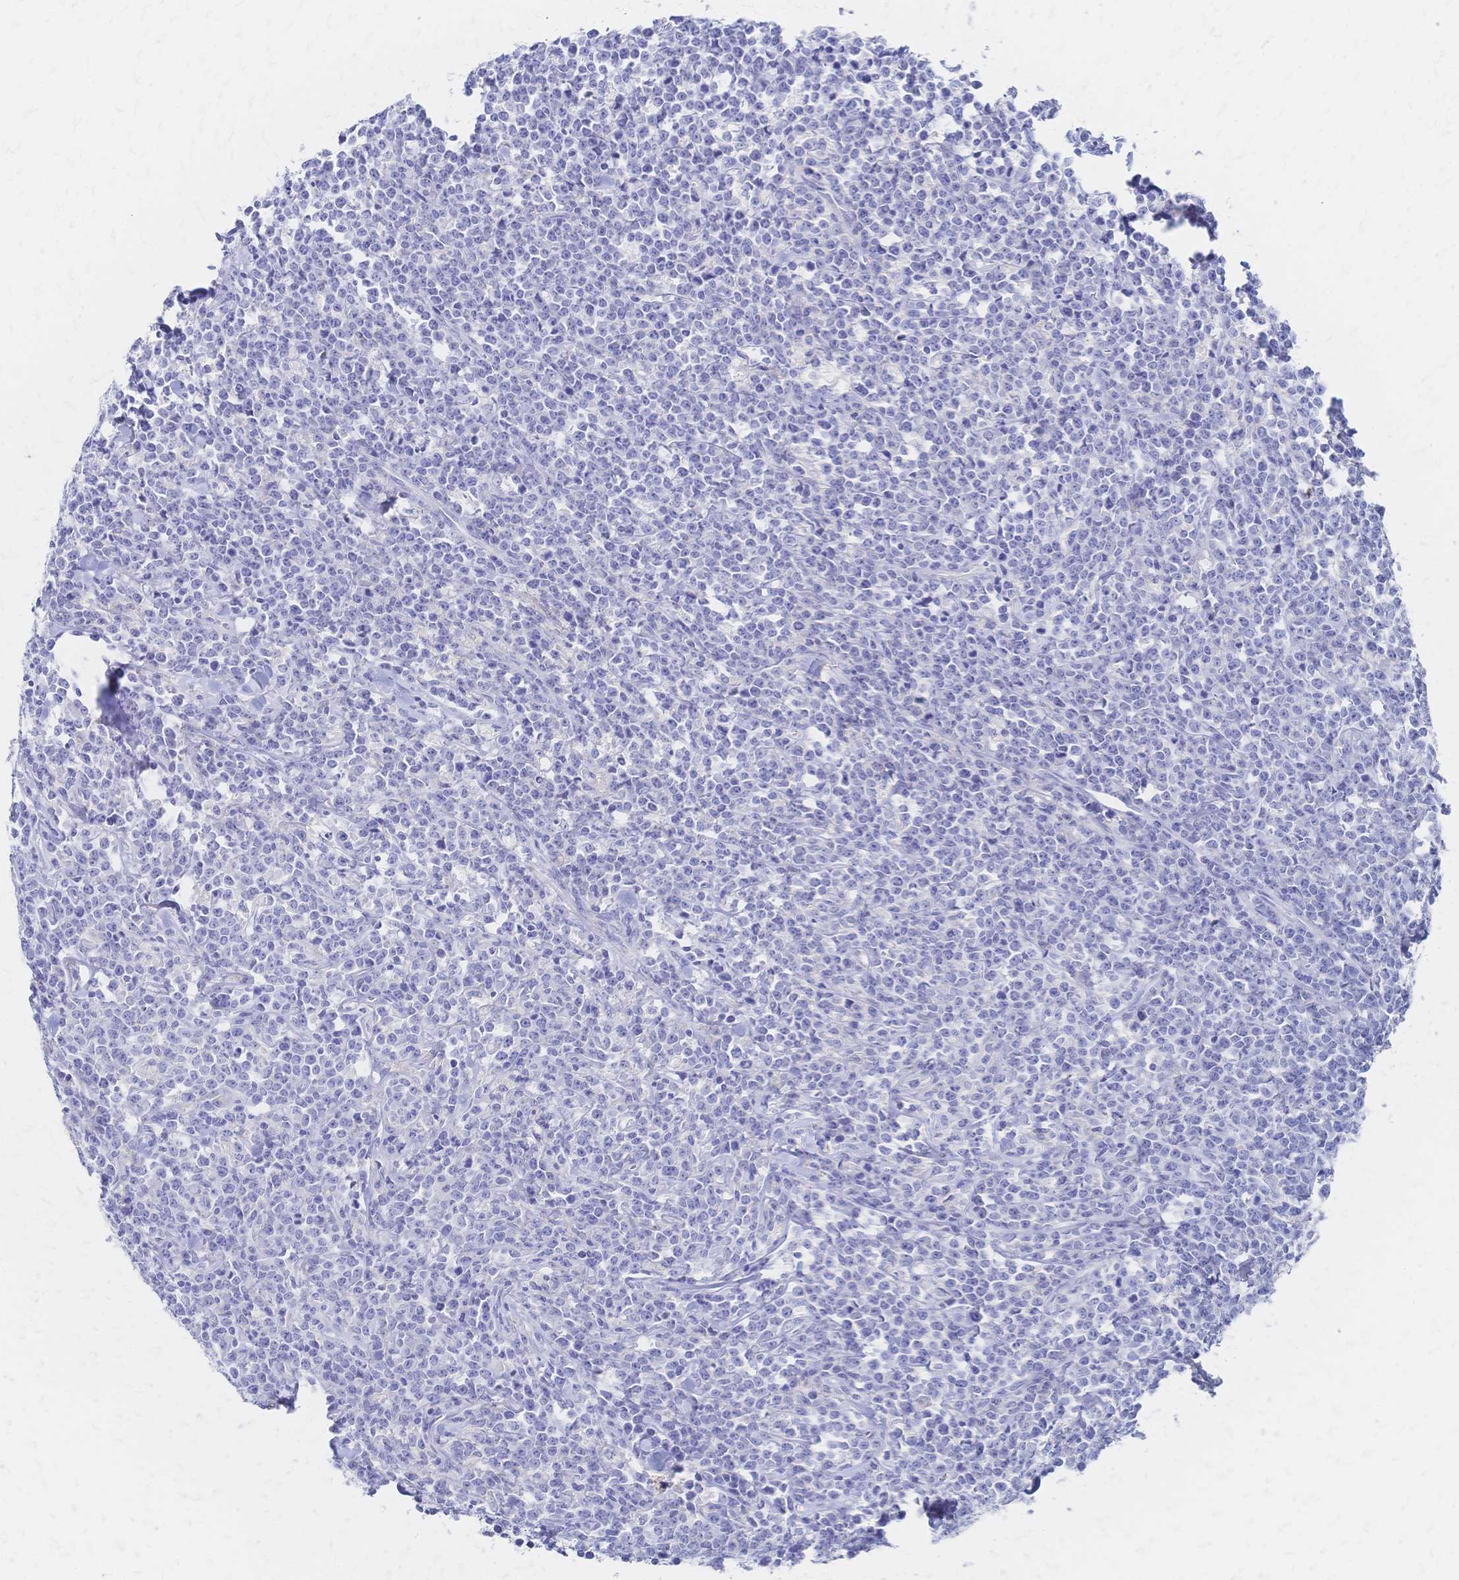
{"staining": {"intensity": "negative", "quantity": "none", "location": "none"}, "tissue": "lymphoma", "cell_type": "Tumor cells", "image_type": "cancer", "snomed": [{"axis": "morphology", "description": "Malignant lymphoma, non-Hodgkin's type, High grade"}, {"axis": "topography", "description": "Small intestine"}], "caption": "The photomicrograph reveals no significant positivity in tumor cells of high-grade malignant lymphoma, non-Hodgkin's type. (DAB (3,3'-diaminobenzidine) IHC, high magnification).", "gene": "SLC5A1", "patient": {"sex": "female", "age": 56}}